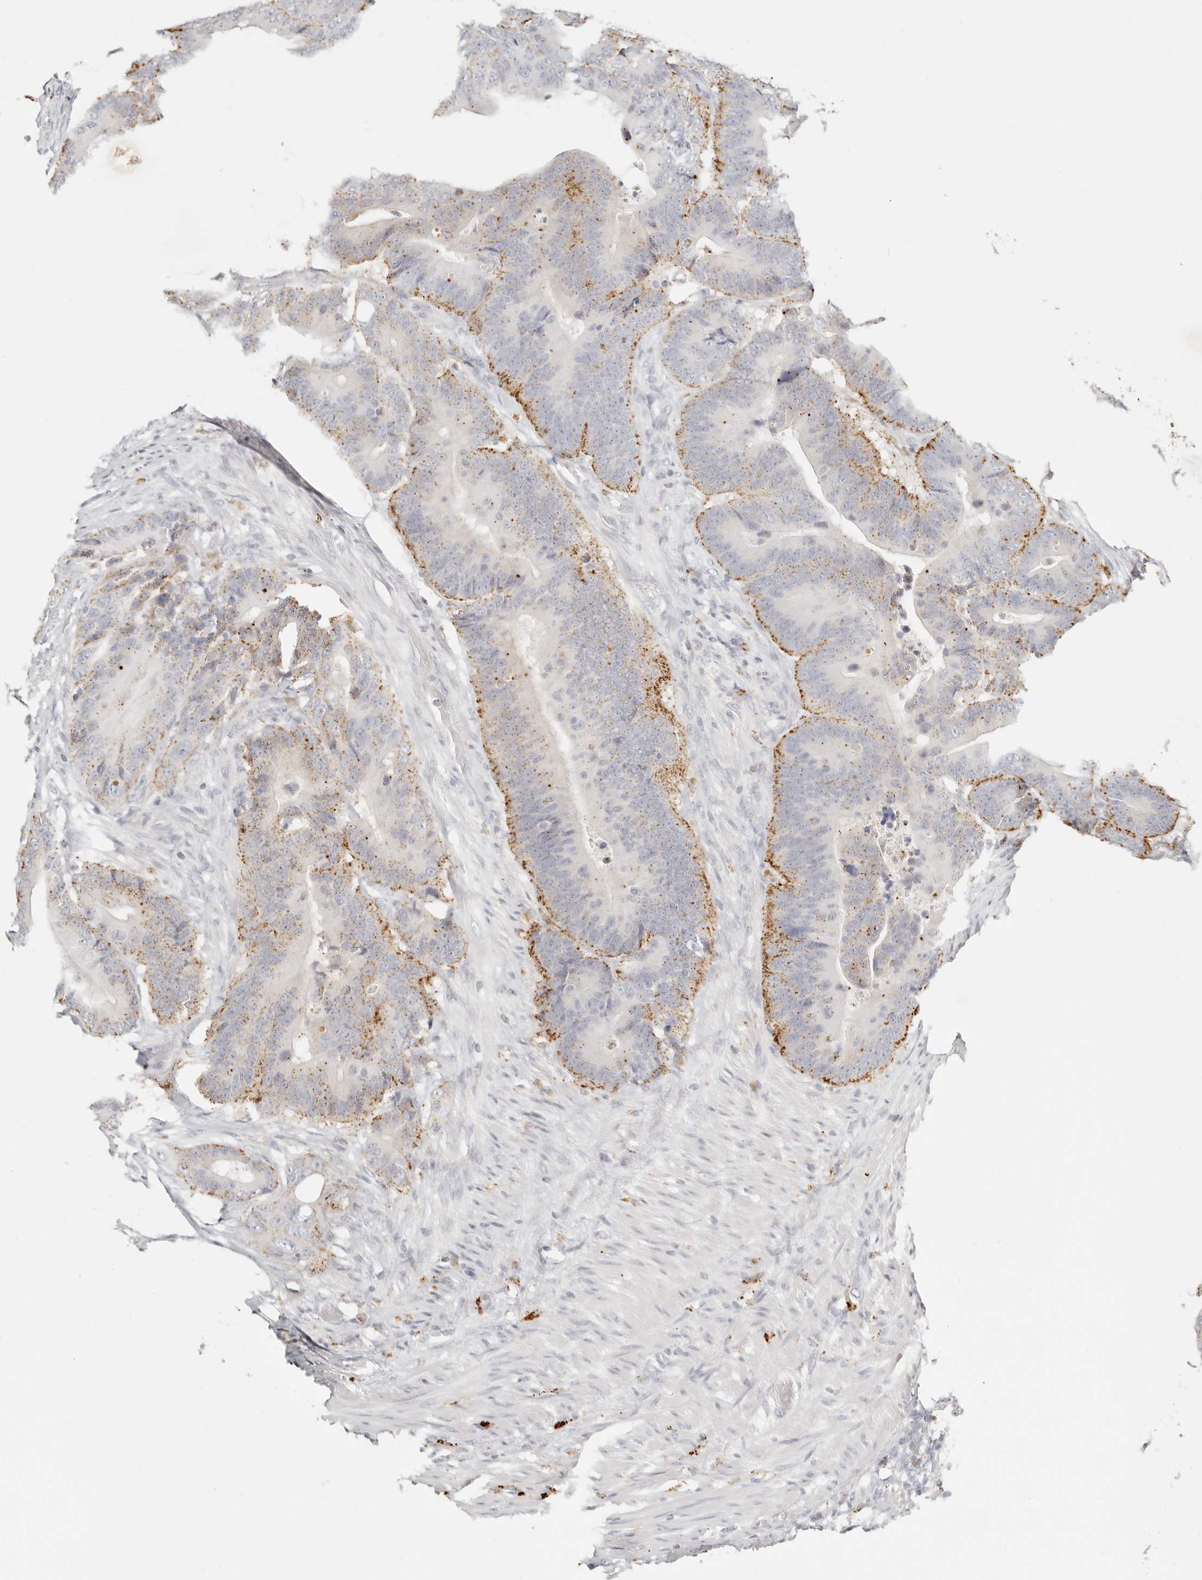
{"staining": {"intensity": "moderate", "quantity": "25%-75%", "location": "cytoplasmic/membranous"}, "tissue": "colorectal cancer", "cell_type": "Tumor cells", "image_type": "cancer", "snomed": [{"axis": "morphology", "description": "Adenocarcinoma, NOS"}, {"axis": "topography", "description": "Colon"}], "caption": "Protein staining by immunohistochemistry demonstrates moderate cytoplasmic/membranous positivity in approximately 25%-75% of tumor cells in colorectal cancer (adenocarcinoma).", "gene": "RNASET2", "patient": {"sex": "male", "age": 83}}